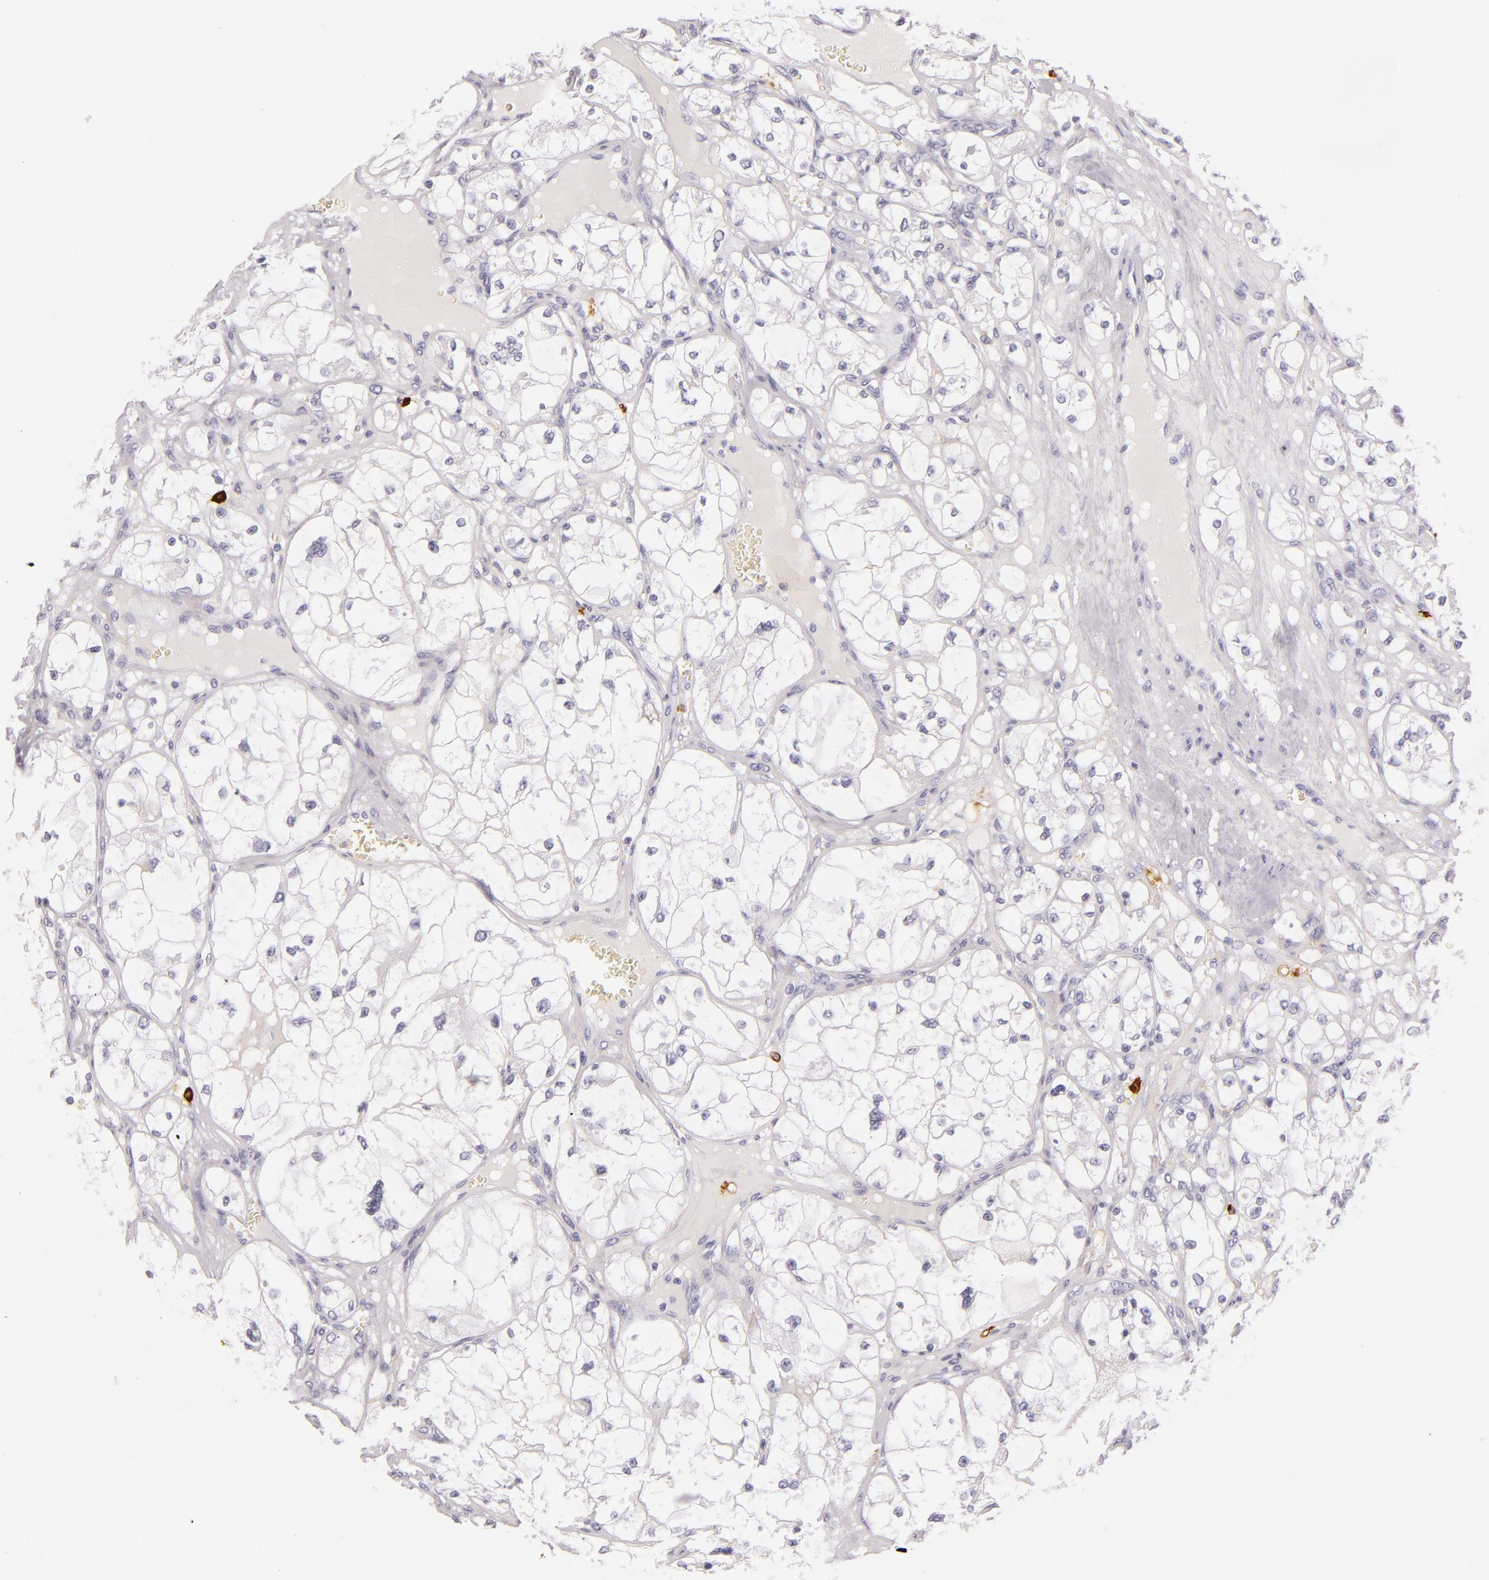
{"staining": {"intensity": "negative", "quantity": "none", "location": "none"}, "tissue": "renal cancer", "cell_type": "Tumor cells", "image_type": "cancer", "snomed": [{"axis": "morphology", "description": "Adenocarcinoma, NOS"}, {"axis": "topography", "description": "Kidney"}], "caption": "The image reveals no staining of tumor cells in renal cancer (adenocarcinoma).", "gene": "TPSD1", "patient": {"sex": "male", "age": 61}}